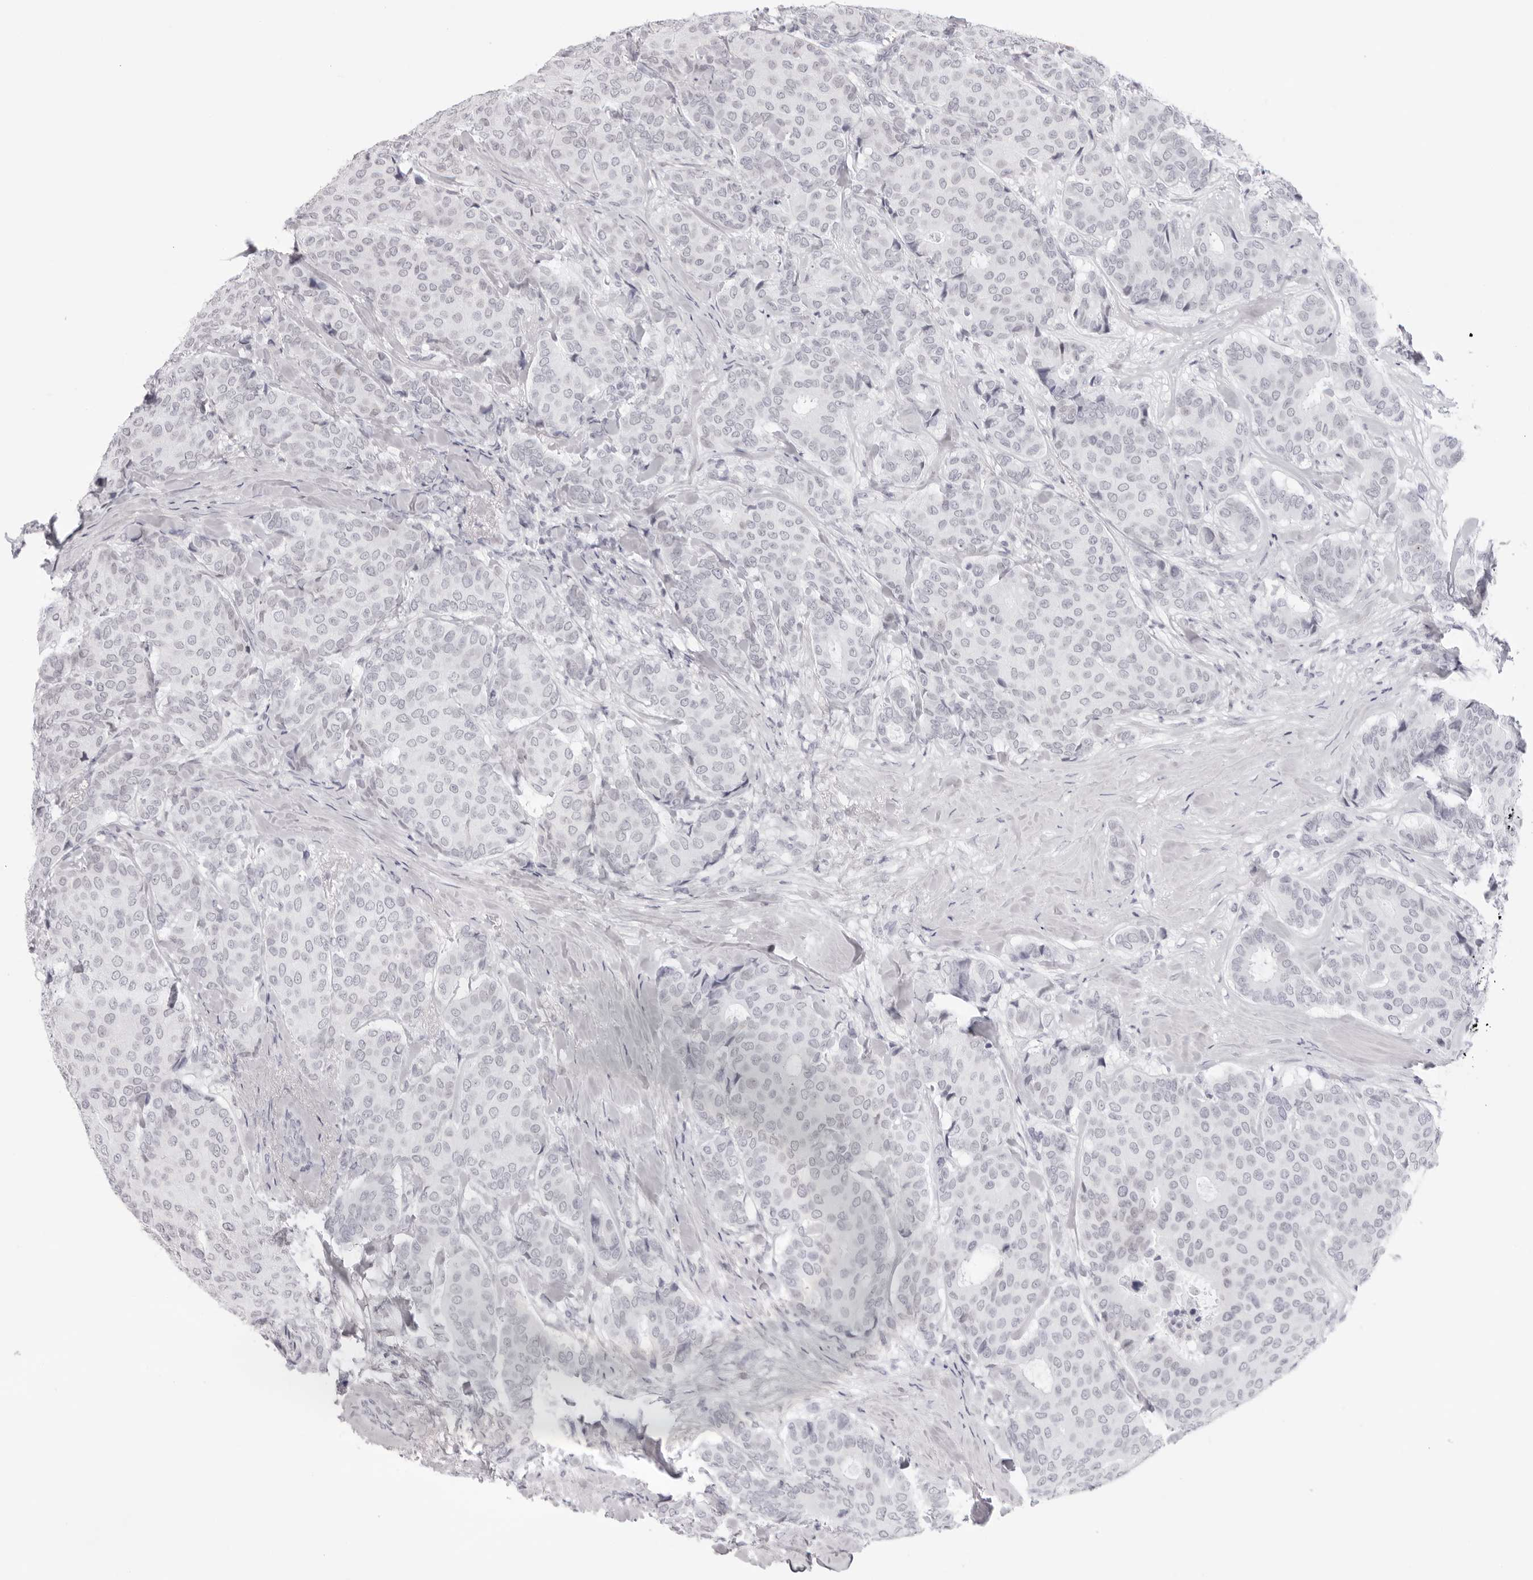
{"staining": {"intensity": "negative", "quantity": "none", "location": "none"}, "tissue": "breast cancer", "cell_type": "Tumor cells", "image_type": "cancer", "snomed": [{"axis": "morphology", "description": "Duct carcinoma"}, {"axis": "topography", "description": "Breast"}], "caption": "The micrograph exhibits no significant positivity in tumor cells of intraductal carcinoma (breast).", "gene": "KLK12", "patient": {"sex": "female", "age": 75}}